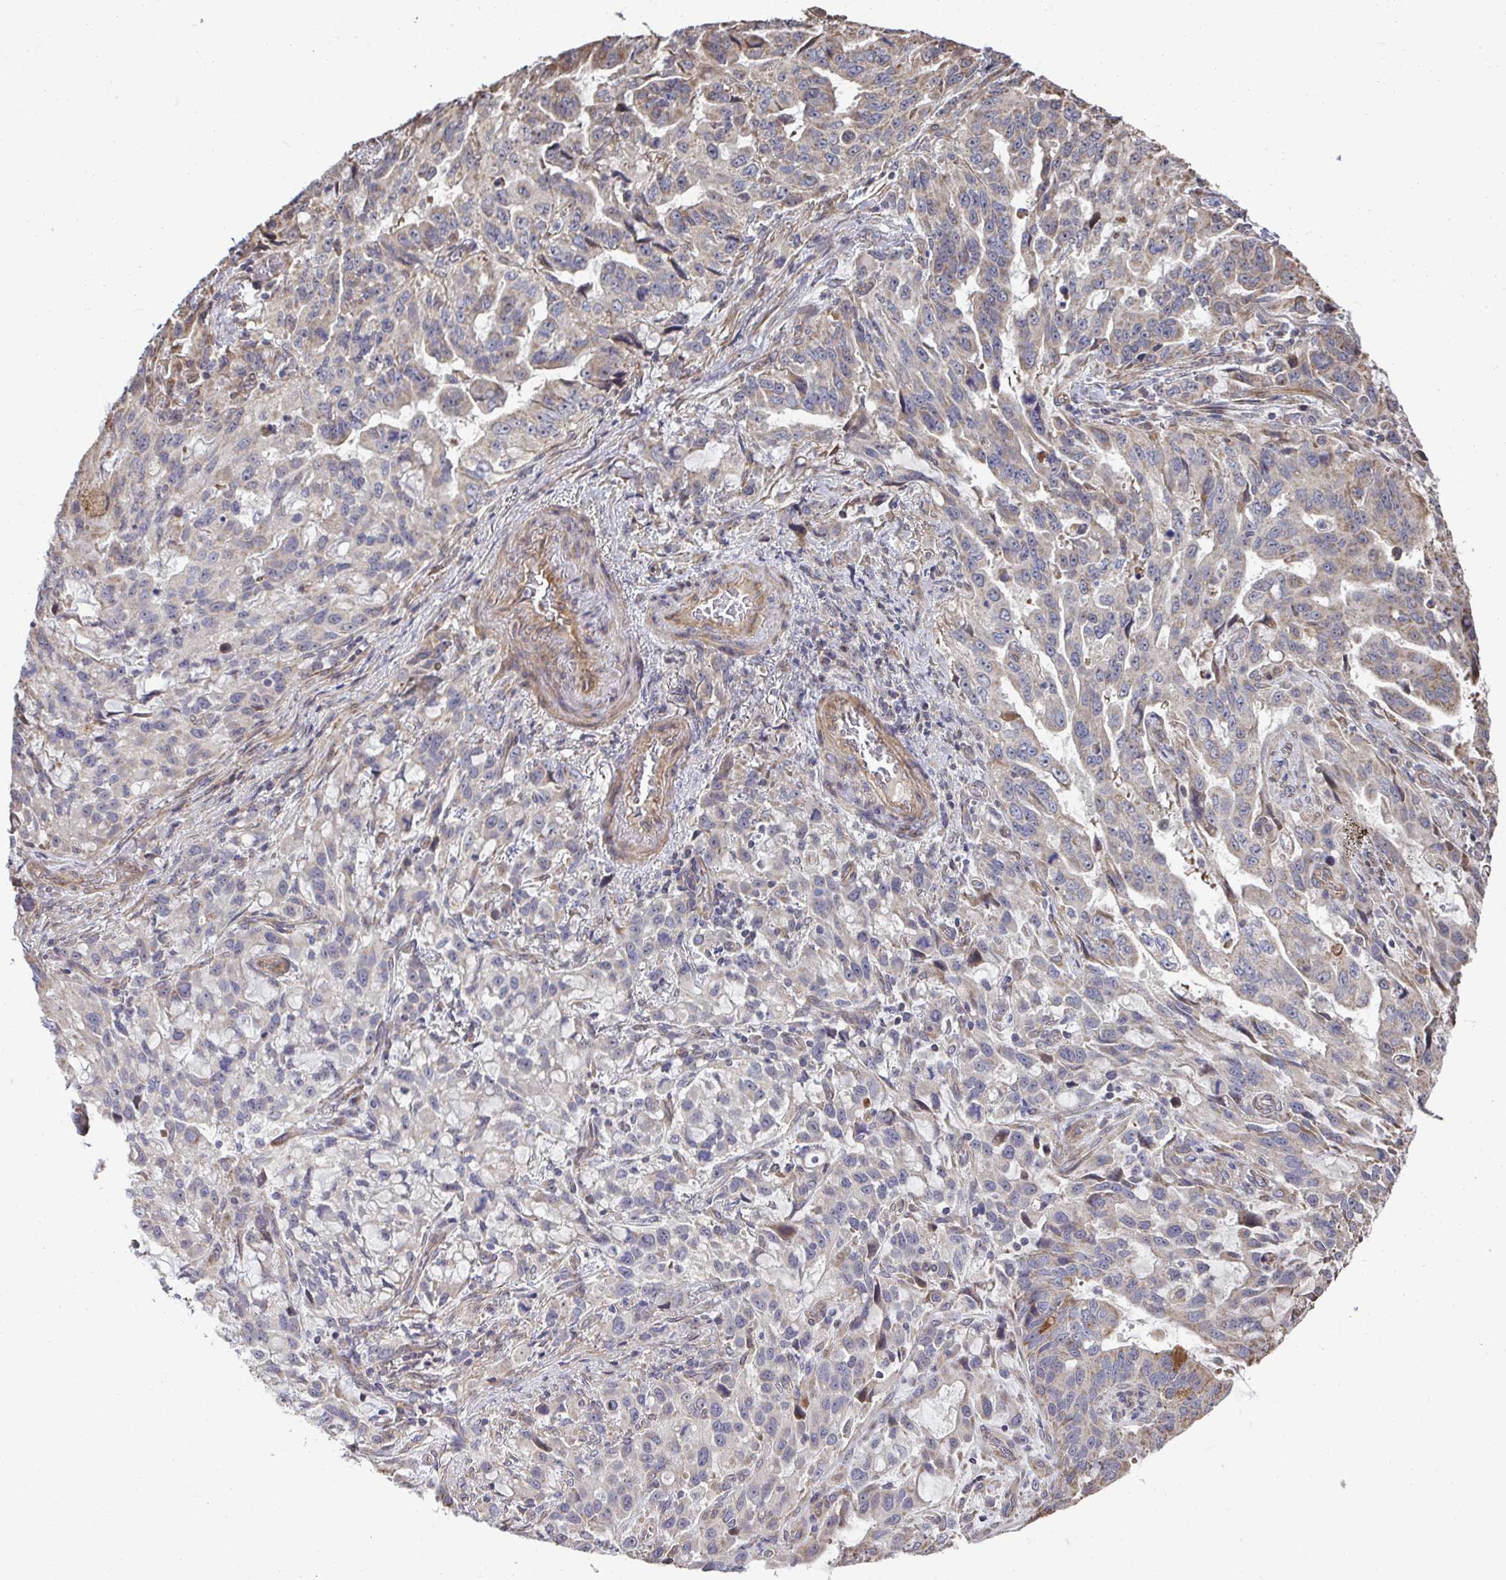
{"staining": {"intensity": "moderate", "quantity": "<25%", "location": "cytoplasmic/membranous"}, "tissue": "stomach cancer", "cell_type": "Tumor cells", "image_type": "cancer", "snomed": [{"axis": "morphology", "description": "Adenocarcinoma, NOS"}, {"axis": "topography", "description": "Stomach, upper"}], "caption": "The photomicrograph displays staining of stomach adenocarcinoma, revealing moderate cytoplasmic/membranous protein staining (brown color) within tumor cells.", "gene": "AGTPBP1", "patient": {"sex": "male", "age": 85}}